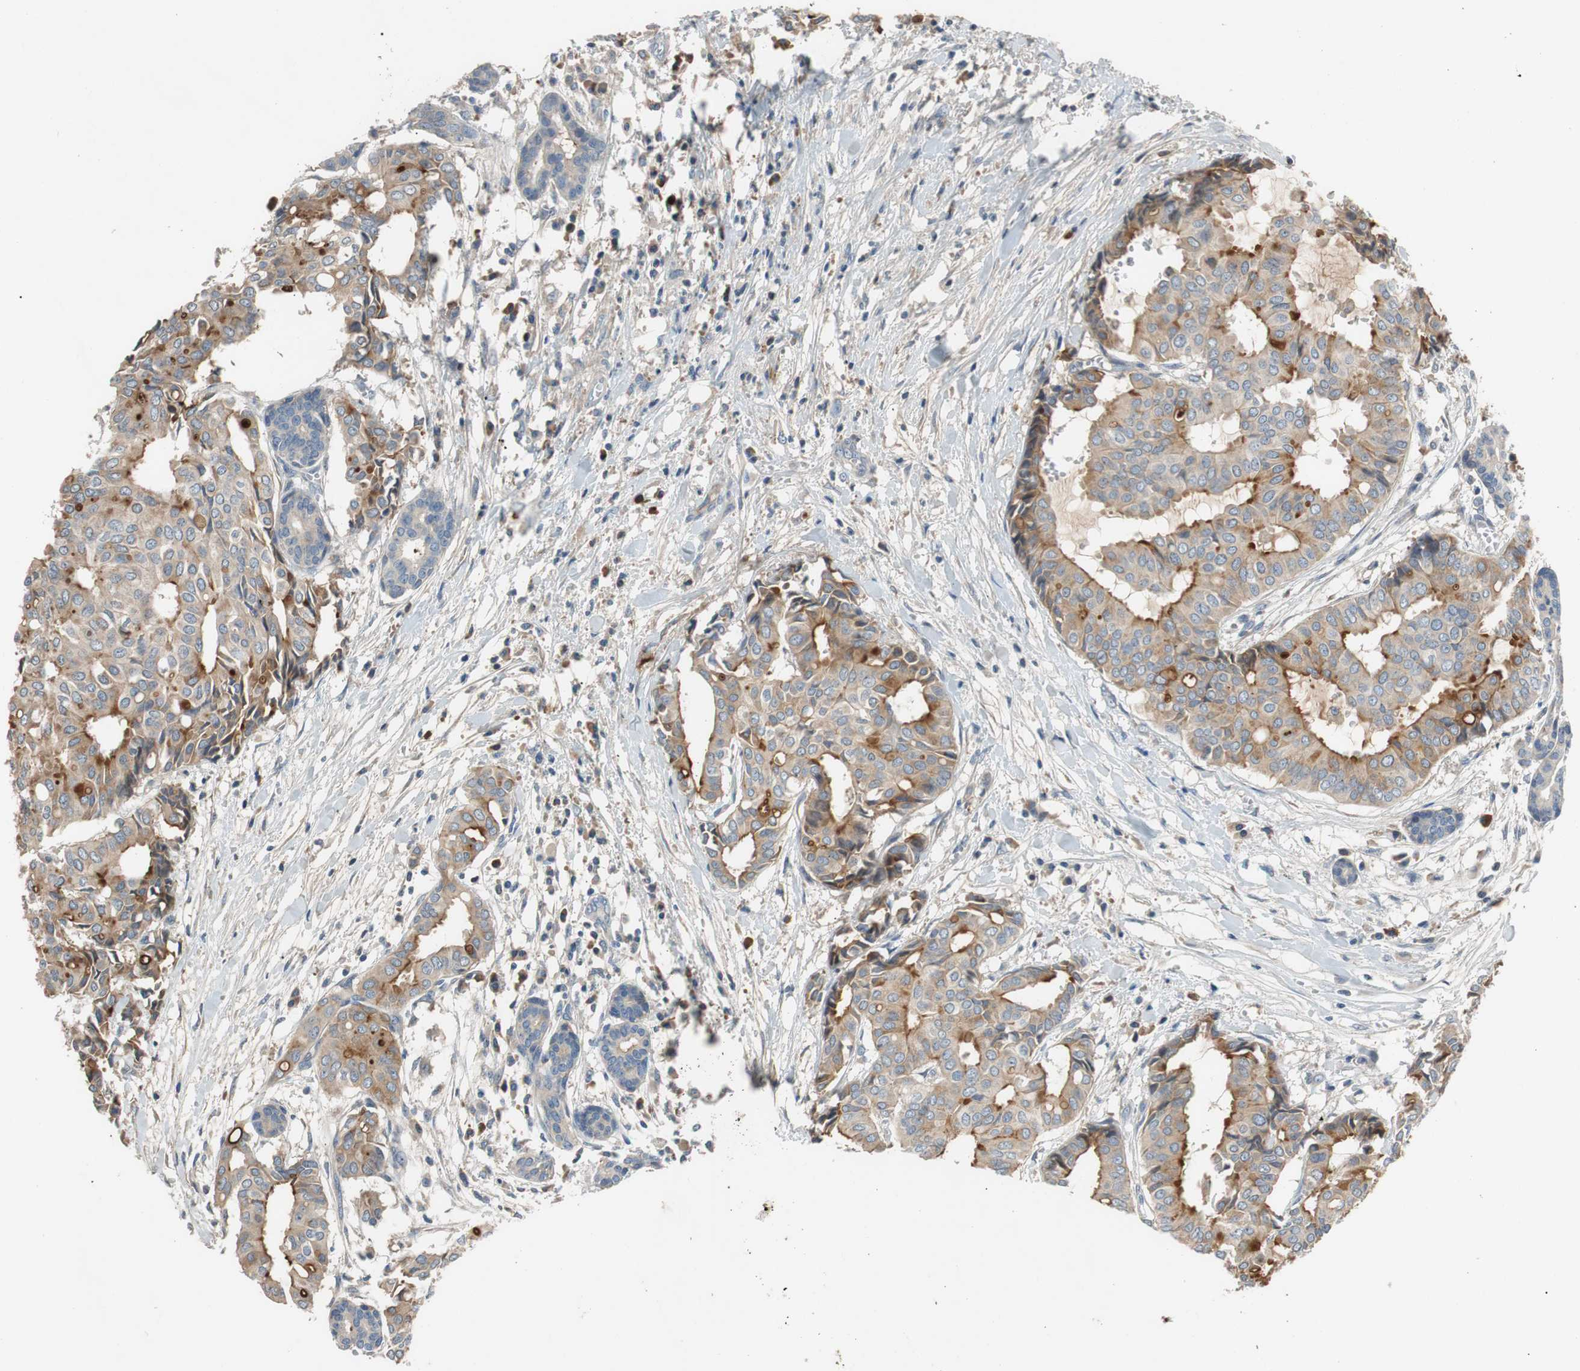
{"staining": {"intensity": "weak", "quantity": ">75%", "location": "cytoplasmic/membranous"}, "tissue": "head and neck cancer", "cell_type": "Tumor cells", "image_type": "cancer", "snomed": [{"axis": "morphology", "description": "Adenocarcinoma, NOS"}, {"axis": "topography", "description": "Salivary gland"}, {"axis": "topography", "description": "Head-Neck"}], "caption": "Immunohistochemical staining of head and neck cancer (adenocarcinoma) displays low levels of weak cytoplasmic/membranous protein staining in about >75% of tumor cells.", "gene": "C4A", "patient": {"sex": "female", "age": 59}}